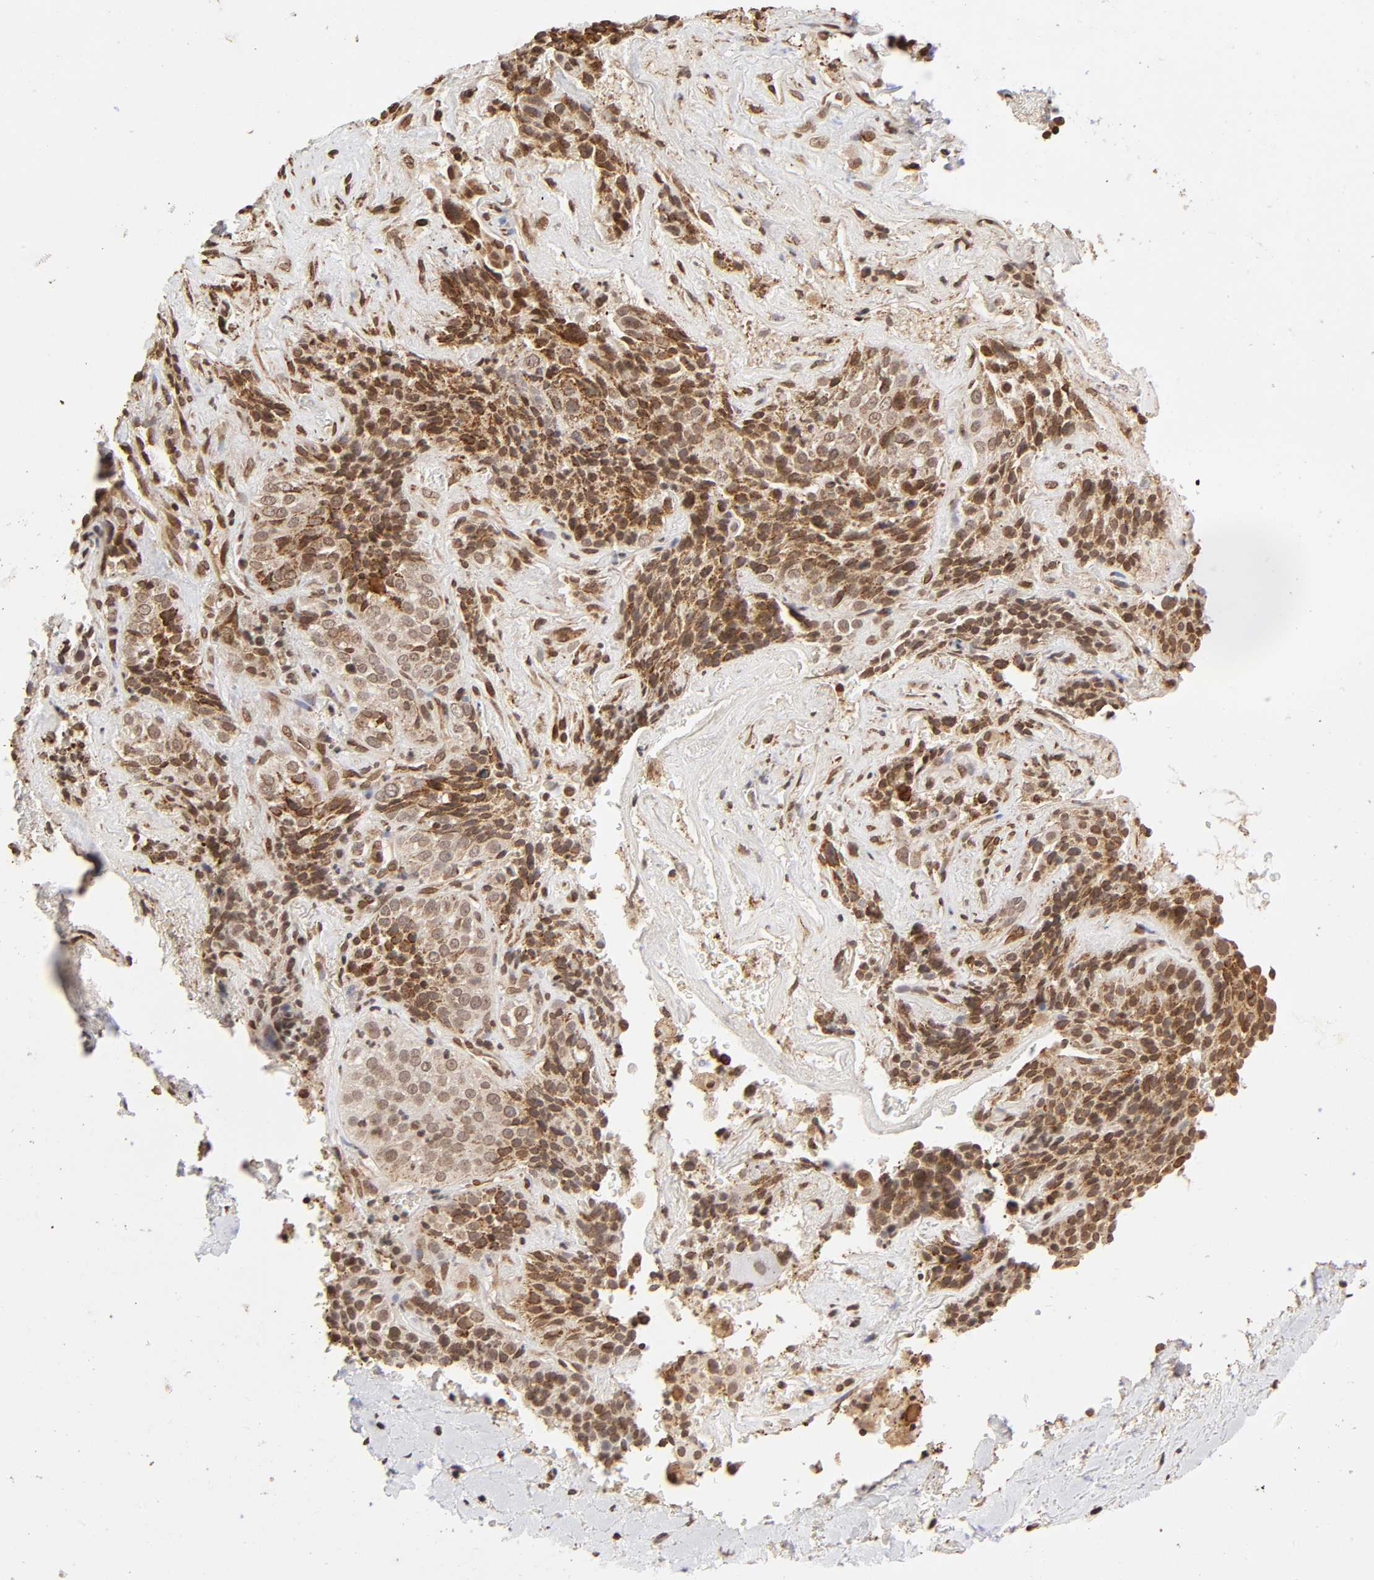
{"staining": {"intensity": "moderate", "quantity": ">75%", "location": "cytoplasmic/membranous,nuclear"}, "tissue": "lung cancer", "cell_type": "Tumor cells", "image_type": "cancer", "snomed": [{"axis": "morphology", "description": "Squamous cell carcinoma, NOS"}, {"axis": "topography", "description": "Lung"}], "caption": "An image showing moderate cytoplasmic/membranous and nuclear expression in approximately >75% of tumor cells in lung squamous cell carcinoma, as visualized by brown immunohistochemical staining.", "gene": "MLLT6", "patient": {"sex": "male", "age": 54}}